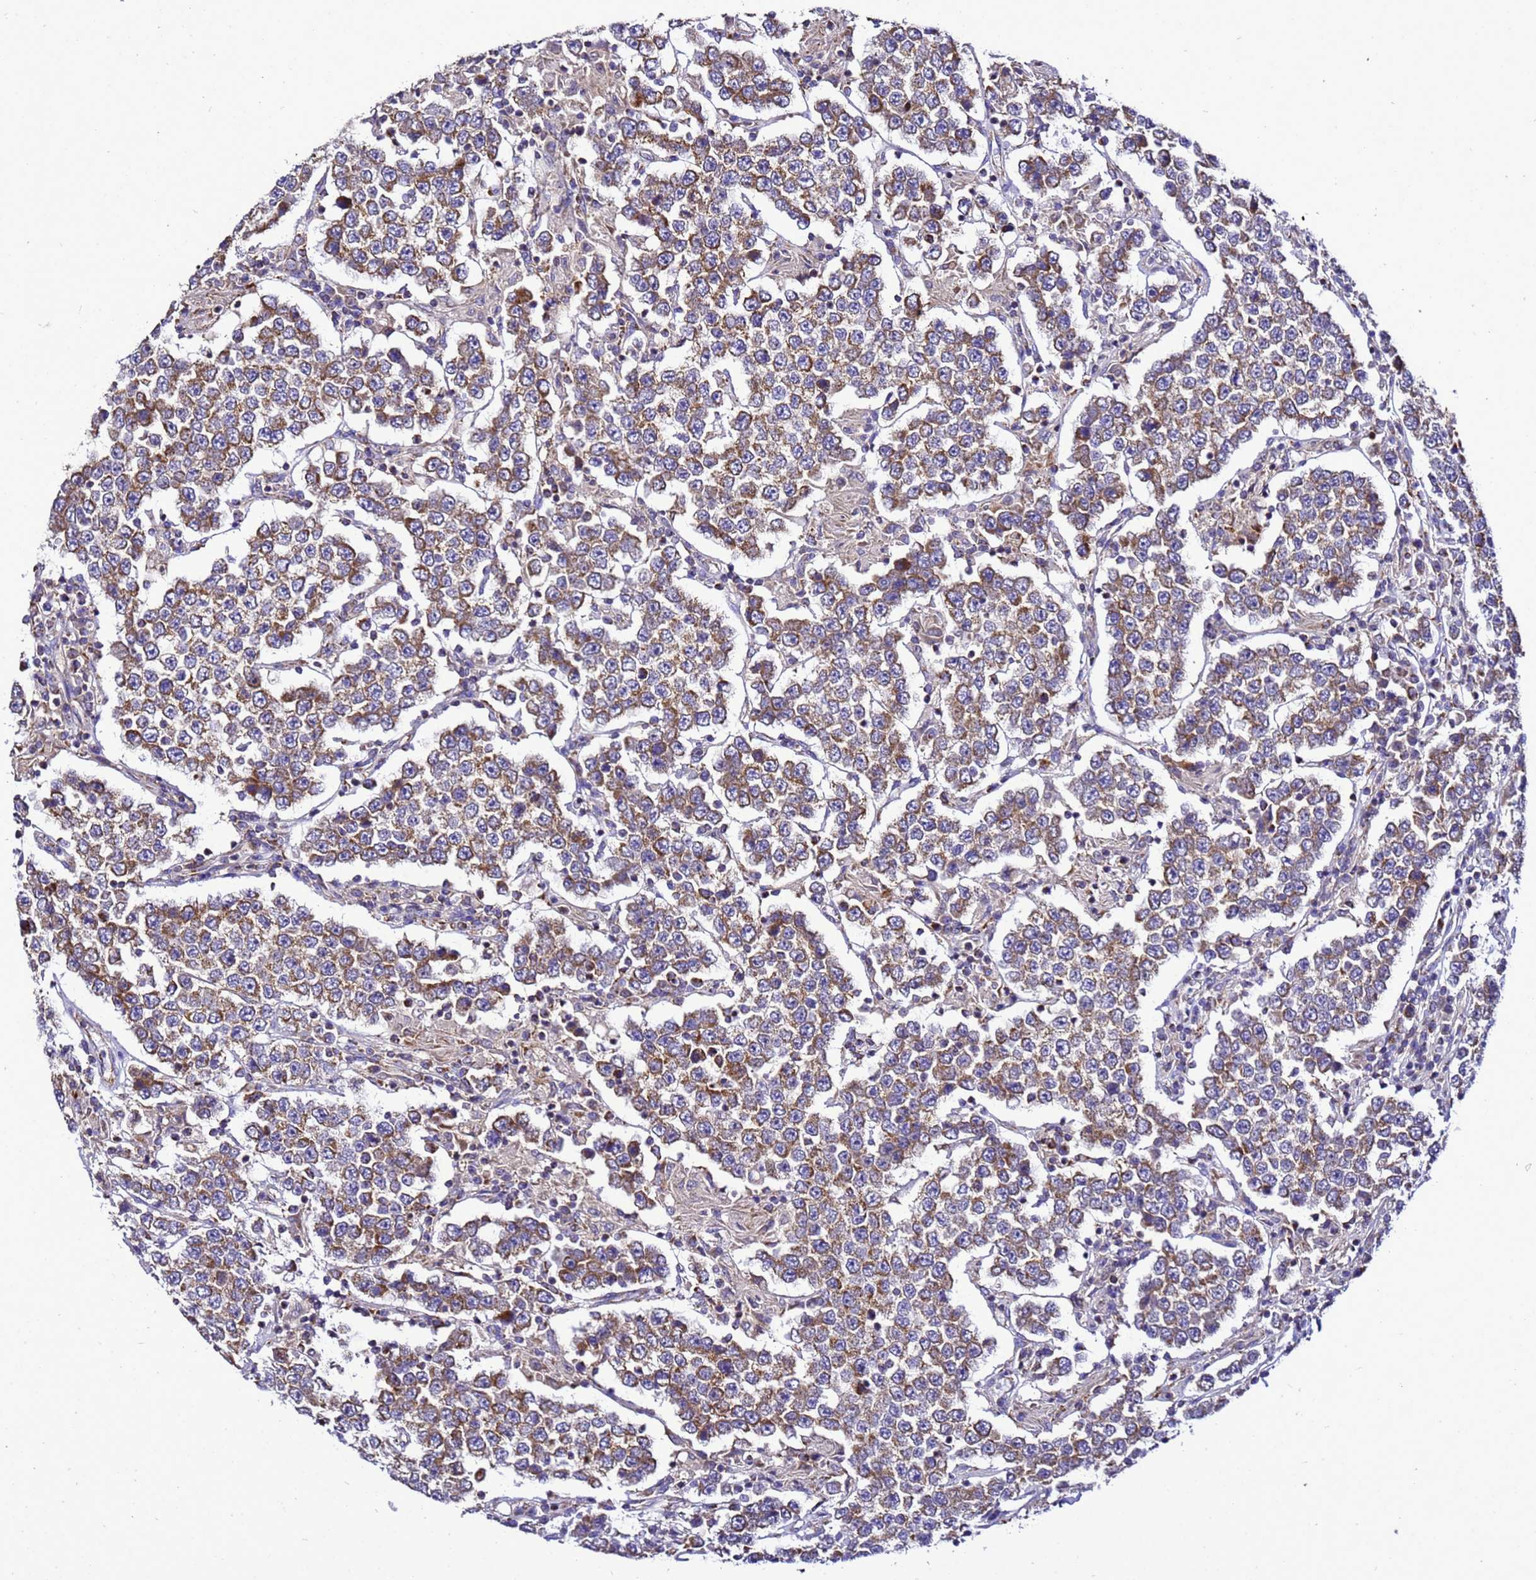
{"staining": {"intensity": "moderate", "quantity": "25%-75%", "location": "cytoplasmic/membranous"}, "tissue": "testis cancer", "cell_type": "Tumor cells", "image_type": "cancer", "snomed": [{"axis": "morphology", "description": "Normal tissue, NOS"}, {"axis": "morphology", "description": "Urothelial carcinoma, High grade"}, {"axis": "morphology", "description": "Seminoma, NOS"}, {"axis": "morphology", "description": "Carcinoma, Embryonal, NOS"}, {"axis": "topography", "description": "Urinary bladder"}, {"axis": "topography", "description": "Testis"}], "caption": "The micrograph displays immunohistochemical staining of testis seminoma. There is moderate cytoplasmic/membranous positivity is present in approximately 25%-75% of tumor cells.", "gene": "HIGD2A", "patient": {"sex": "male", "age": 41}}